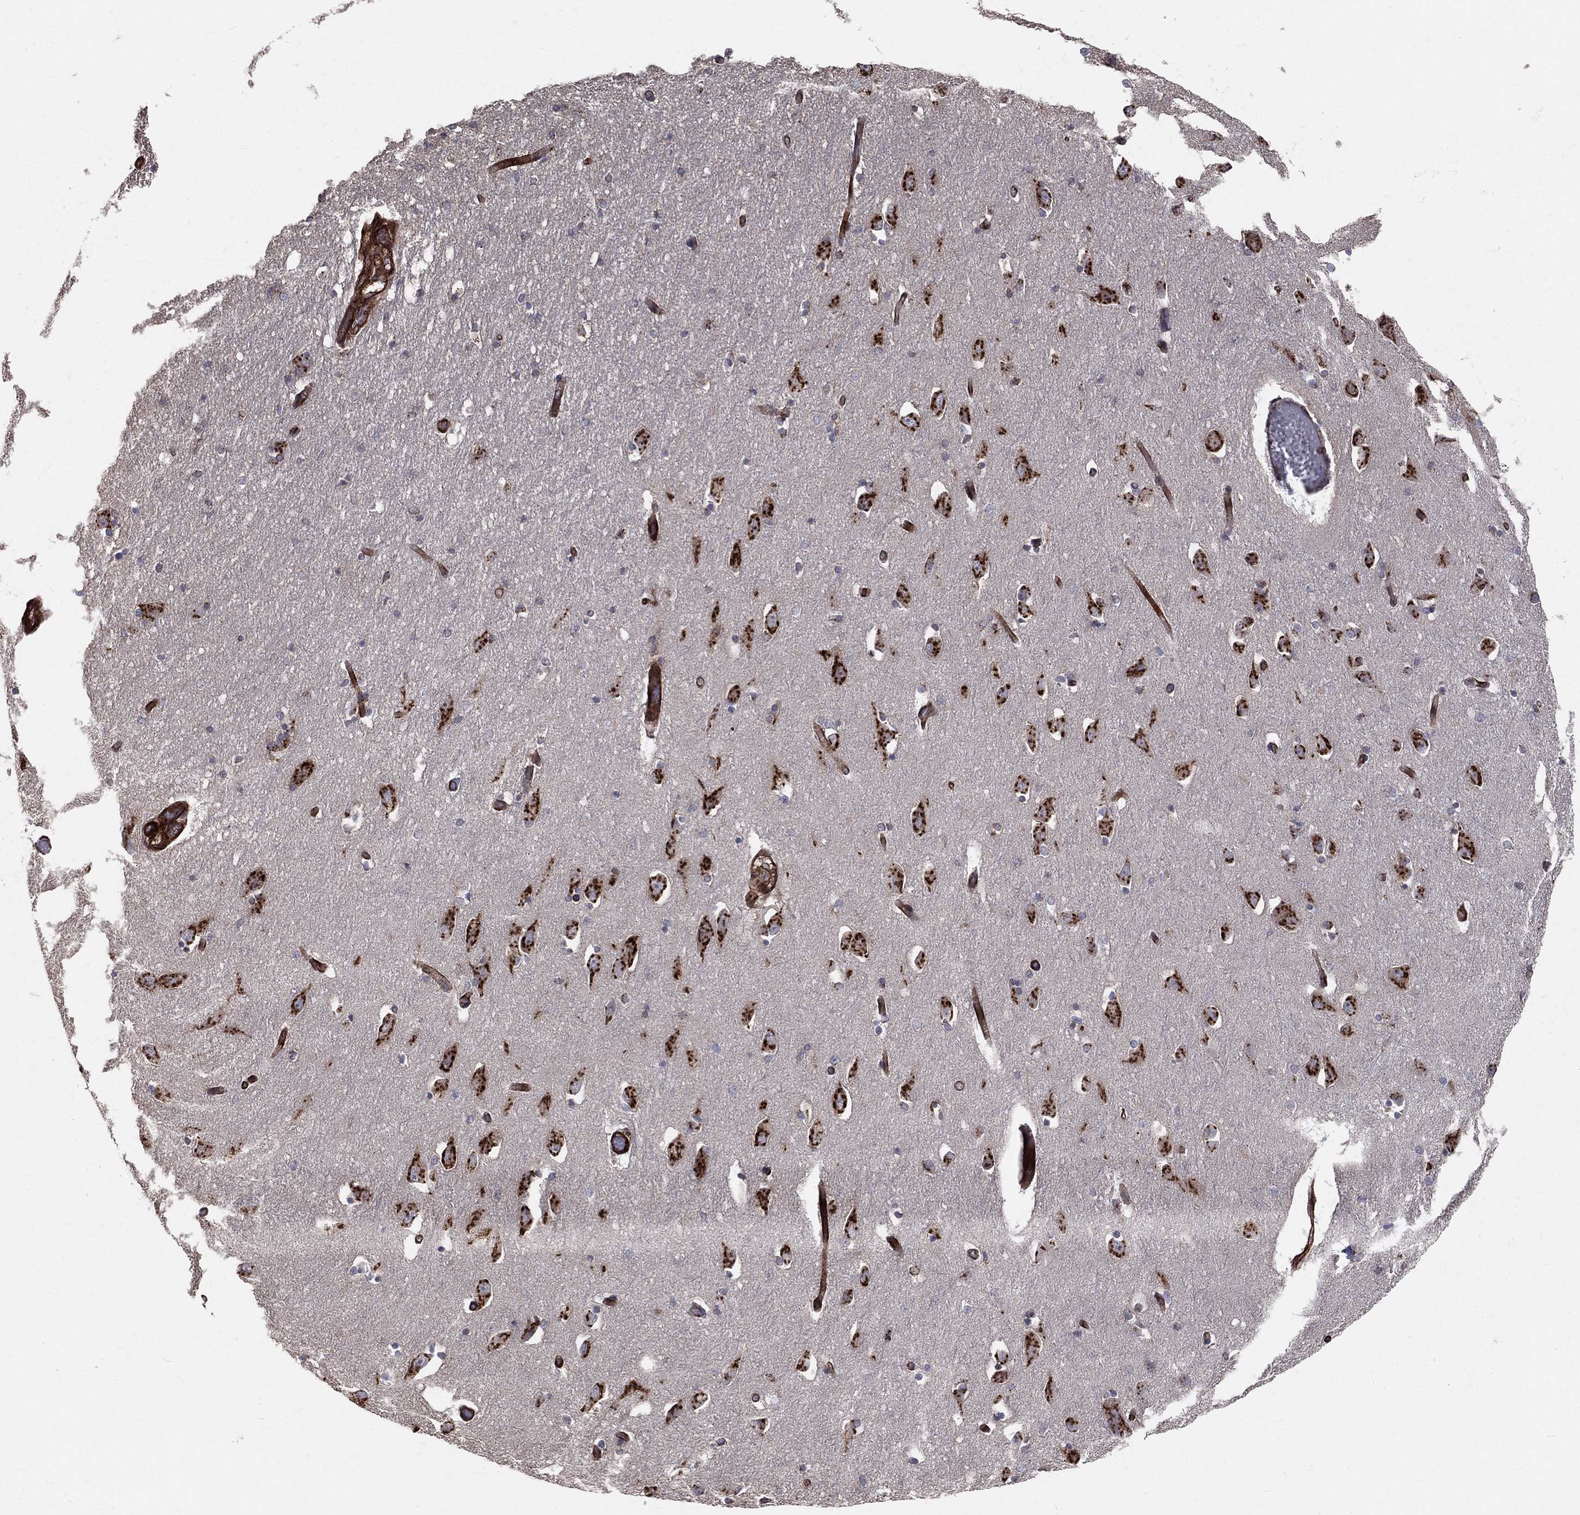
{"staining": {"intensity": "strong", "quantity": "25%-75%", "location": "cytoplasmic/membranous"}, "tissue": "hippocampus", "cell_type": "Glial cells", "image_type": "normal", "snomed": [{"axis": "morphology", "description": "Normal tissue, NOS"}, {"axis": "topography", "description": "Lateral ventricle wall"}, {"axis": "topography", "description": "Hippocampus"}], "caption": "Immunohistochemistry of normal hippocampus displays high levels of strong cytoplasmic/membranous expression in about 25%-75% of glial cells. (Brightfield microscopy of DAB IHC at high magnification).", "gene": "ENTPD1", "patient": {"sex": "female", "age": 63}}